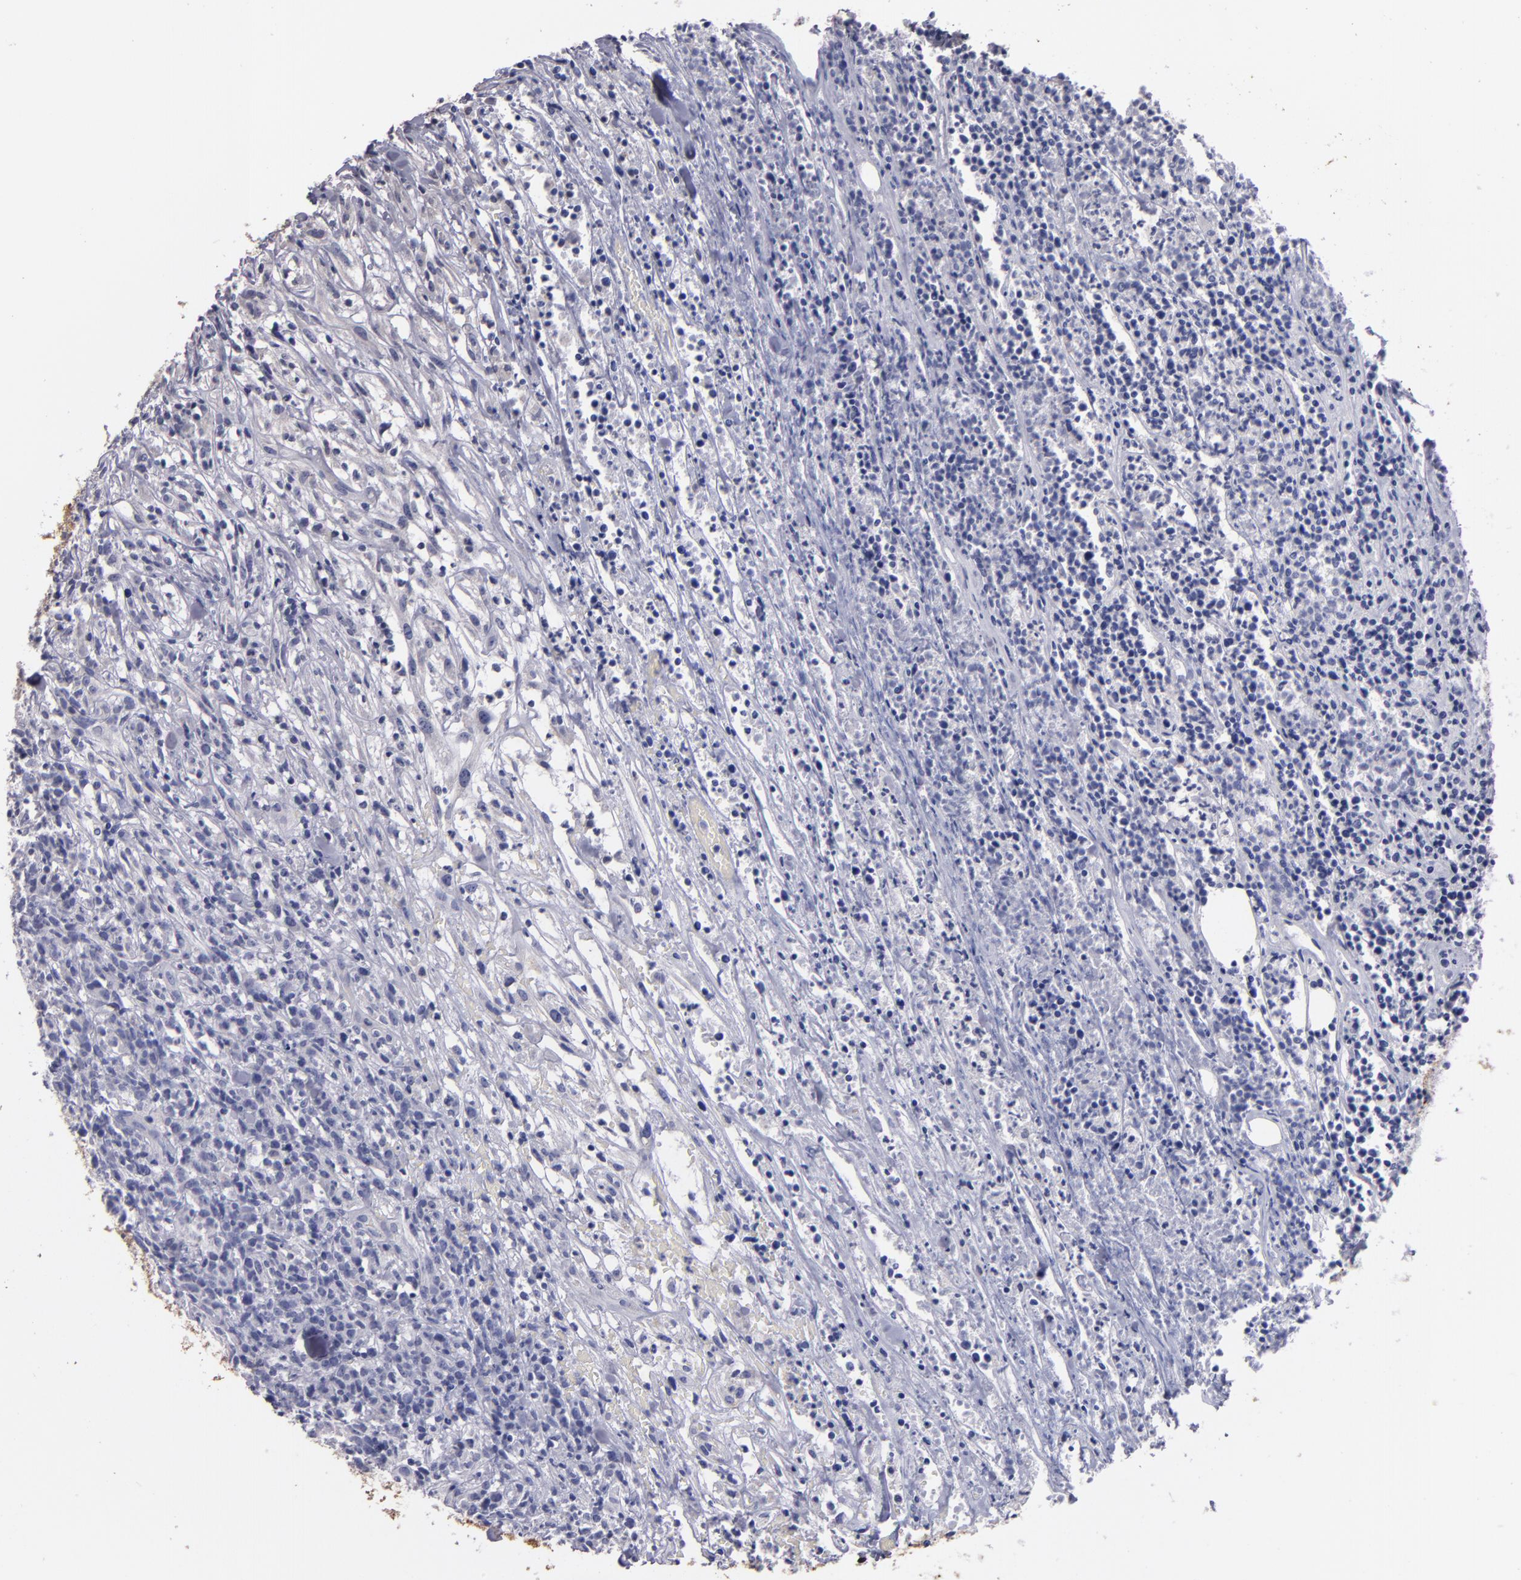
{"staining": {"intensity": "negative", "quantity": "none", "location": "none"}, "tissue": "lymphoma", "cell_type": "Tumor cells", "image_type": "cancer", "snomed": [{"axis": "morphology", "description": "Malignant lymphoma, non-Hodgkin's type, High grade"}, {"axis": "topography", "description": "Lymph node"}], "caption": "This is an immunohistochemistry (IHC) photomicrograph of malignant lymphoma, non-Hodgkin's type (high-grade). There is no positivity in tumor cells.", "gene": "S100A1", "patient": {"sex": "female", "age": 73}}